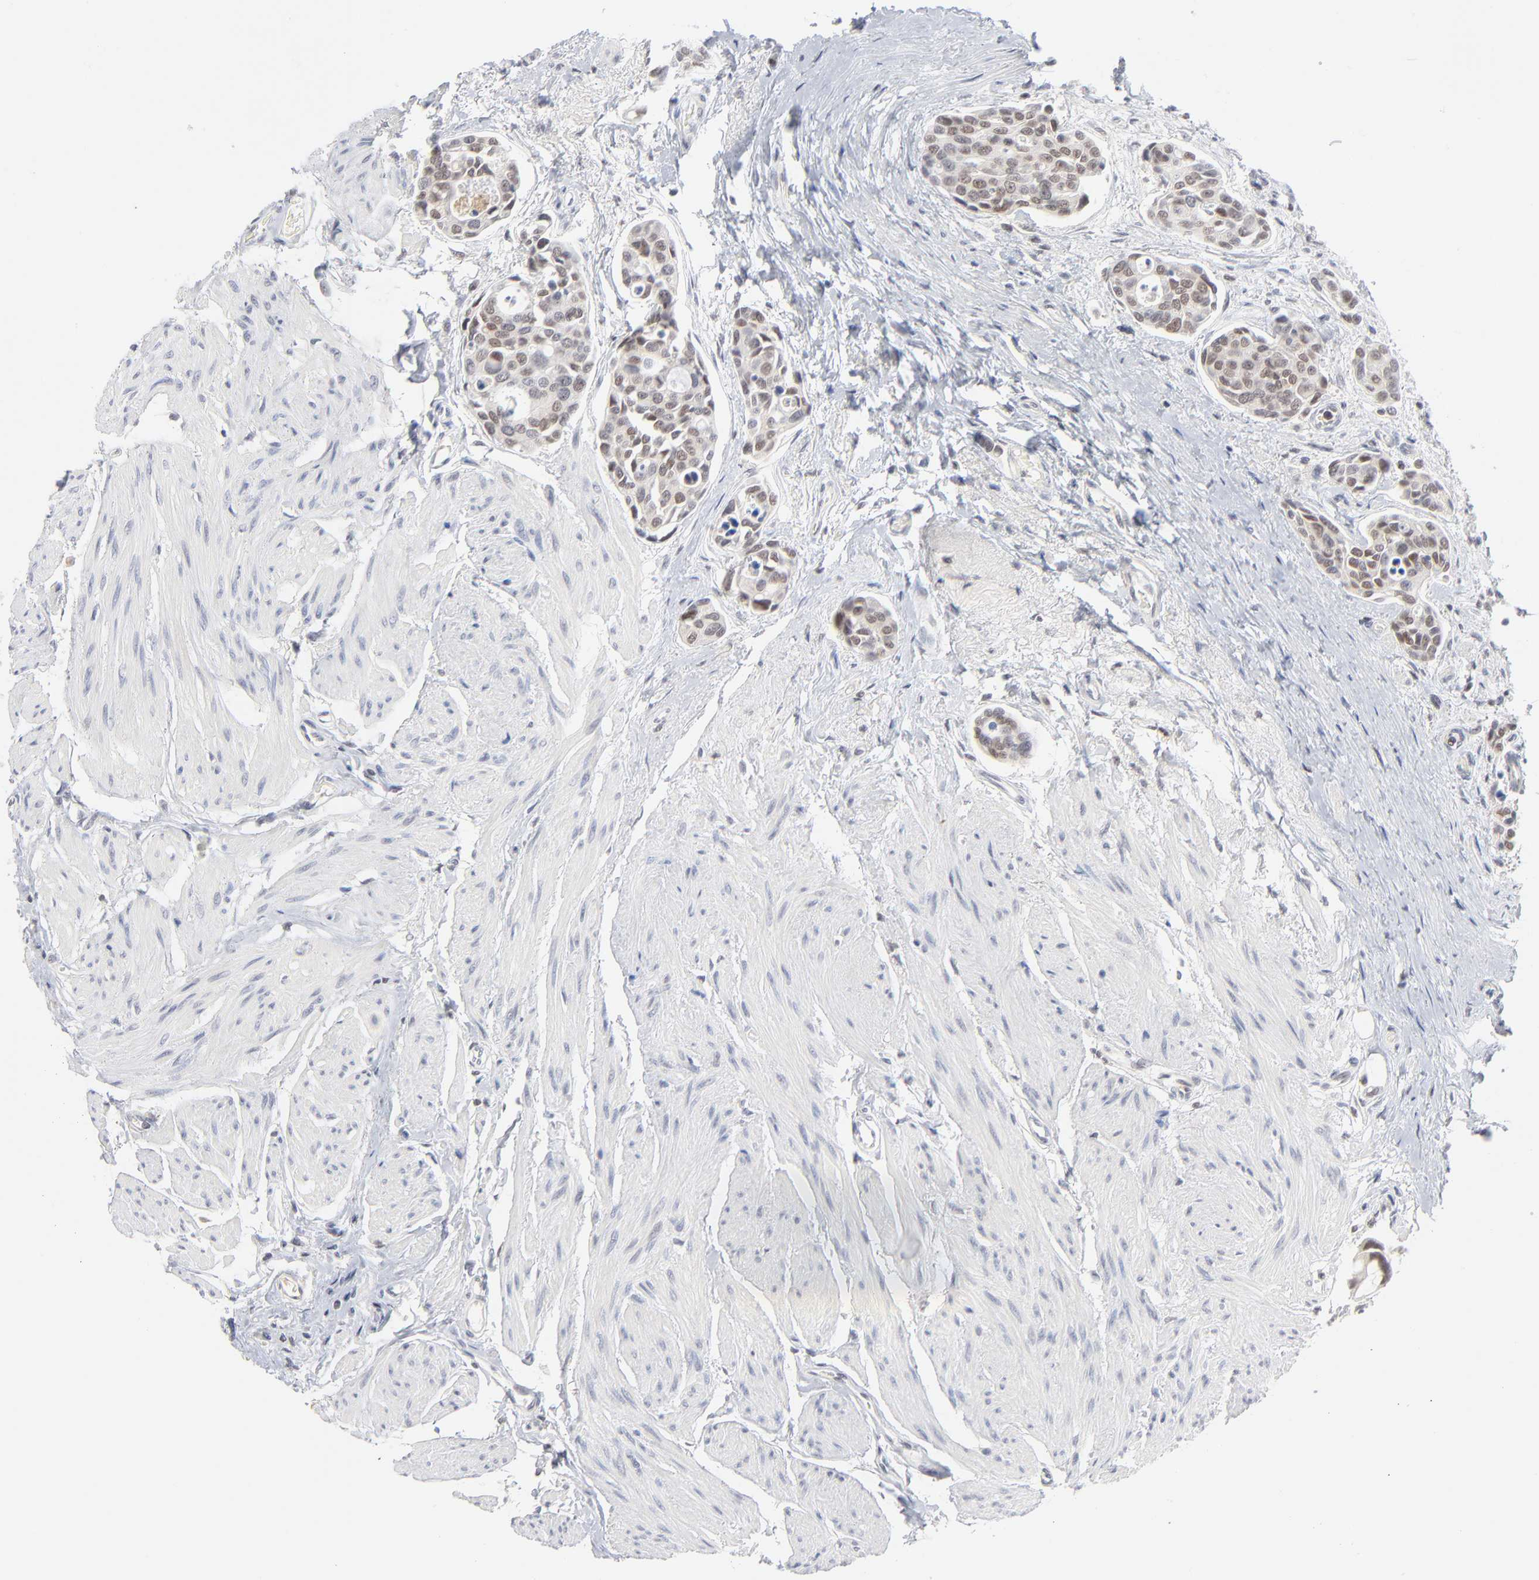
{"staining": {"intensity": "weak", "quantity": ">75%", "location": "nuclear"}, "tissue": "urothelial cancer", "cell_type": "Tumor cells", "image_type": "cancer", "snomed": [{"axis": "morphology", "description": "Urothelial carcinoma, High grade"}, {"axis": "topography", "description": "Urinary bladder"}], "caption": "IHC (DAB (3,3'-diaminobenzidine)) staining of human urothelial cancer demonstrates weak nuclear protein positivity in approximately >75% of tumor cells. (DAB IHC, brown staining for protein, blue staining for nuclei).", "gene": "MAX", "patient": {"sex": "male", "age": 78}}